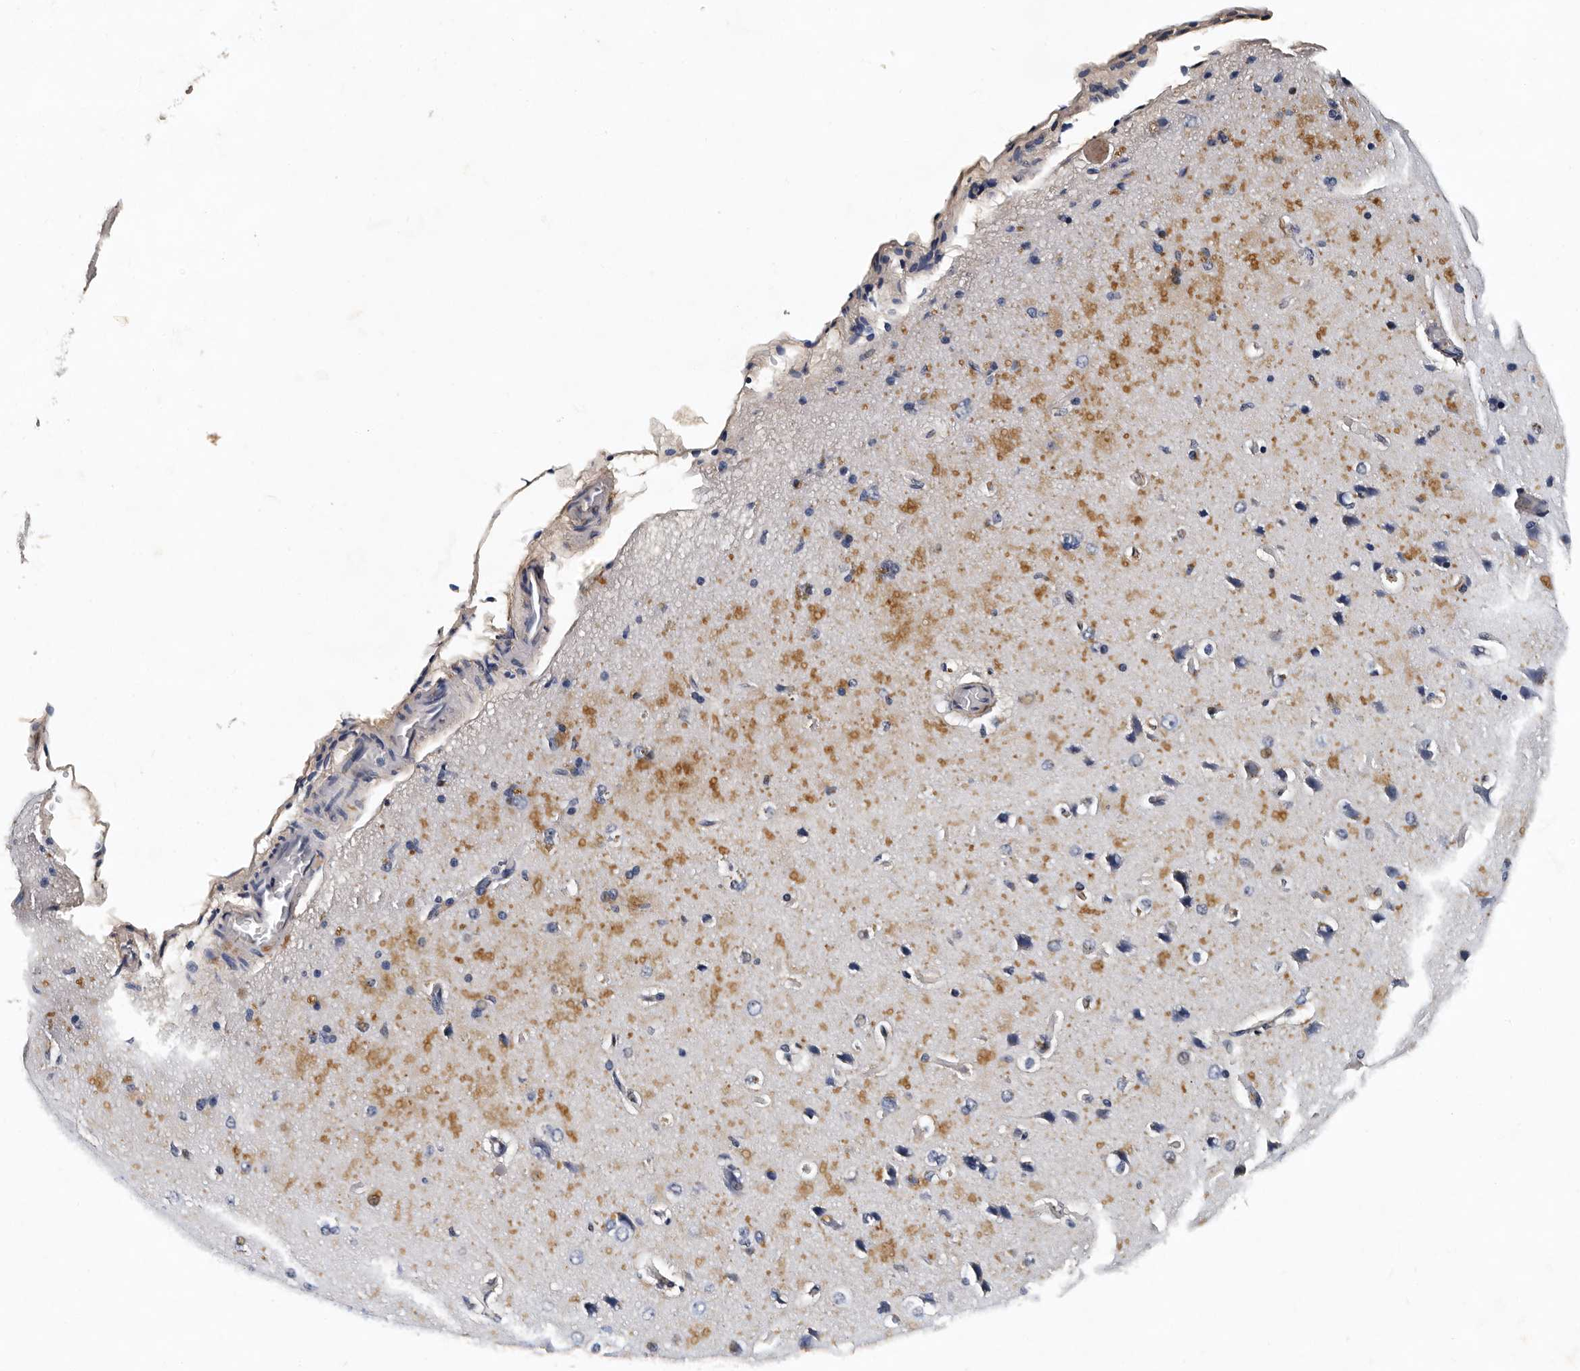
{"staining": {"intensity": "moderate", "quantity": ">75%", "location": "cytoplasmic/membranous"}, "tissue": "cerebral cortex", "cell_type": "Endothelial cells", "image_type": "normal", "snomed": [{"axis": "morphology", "description": "Normal tissue, NOS"}, {"axis": "topography", "description": "Cerebral cortex"}], "caption": "The histopathology image shows staining of benign cerebral cortex, revealing moderate cytoplasmic/membranous protein positivity (brown color) within endothelial cells.", "gene": "CPNE3", "patient": {"sex": "male", "age": 62}}